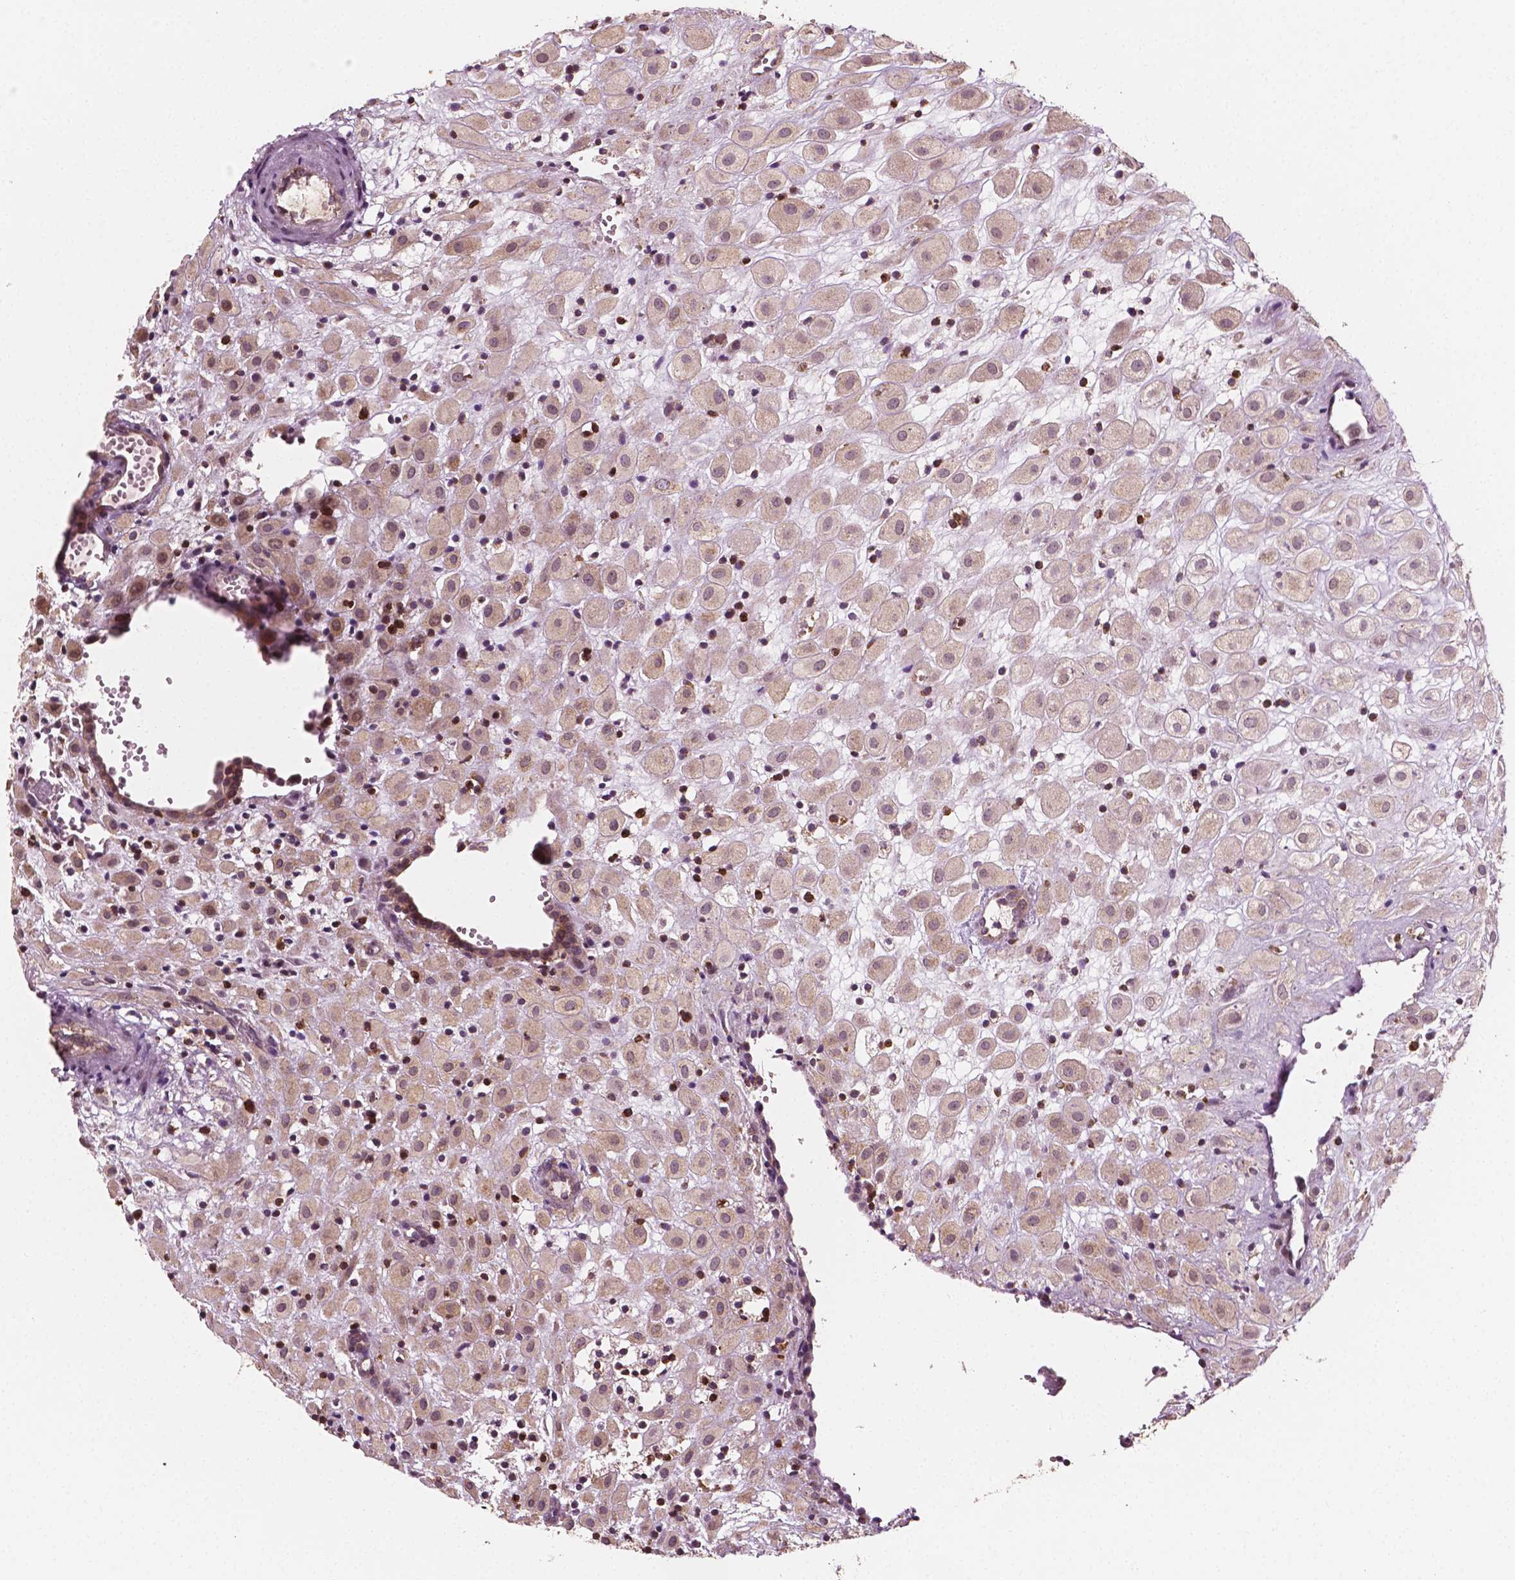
{"staining": {"intensity": "weak", "quantity": ">75%", "location": "cytoplasmic/membranous"}, "tissue": "placenta", "cell_type": "Decidual cells", "image_type": "normal", "snomed": [{"axis": "morphology", "description": "Normal tissue, NOS"}, {"axis": "topography", "description": "Placenta"}], "caption": "Immunohistochemistry staining of normal placenta, which reveals low levels of weak cytoplasmic/membranous staining in approximately >75% of decidual cells indicating weak cytoplasmic/membranous protein positivity. The staining was performed using DAB (brown) for protein detection and nuclei were counterstained in hematoxylin (blue).", "gene": "MCL1", "patient": {"sex": "female", "age": 24}}